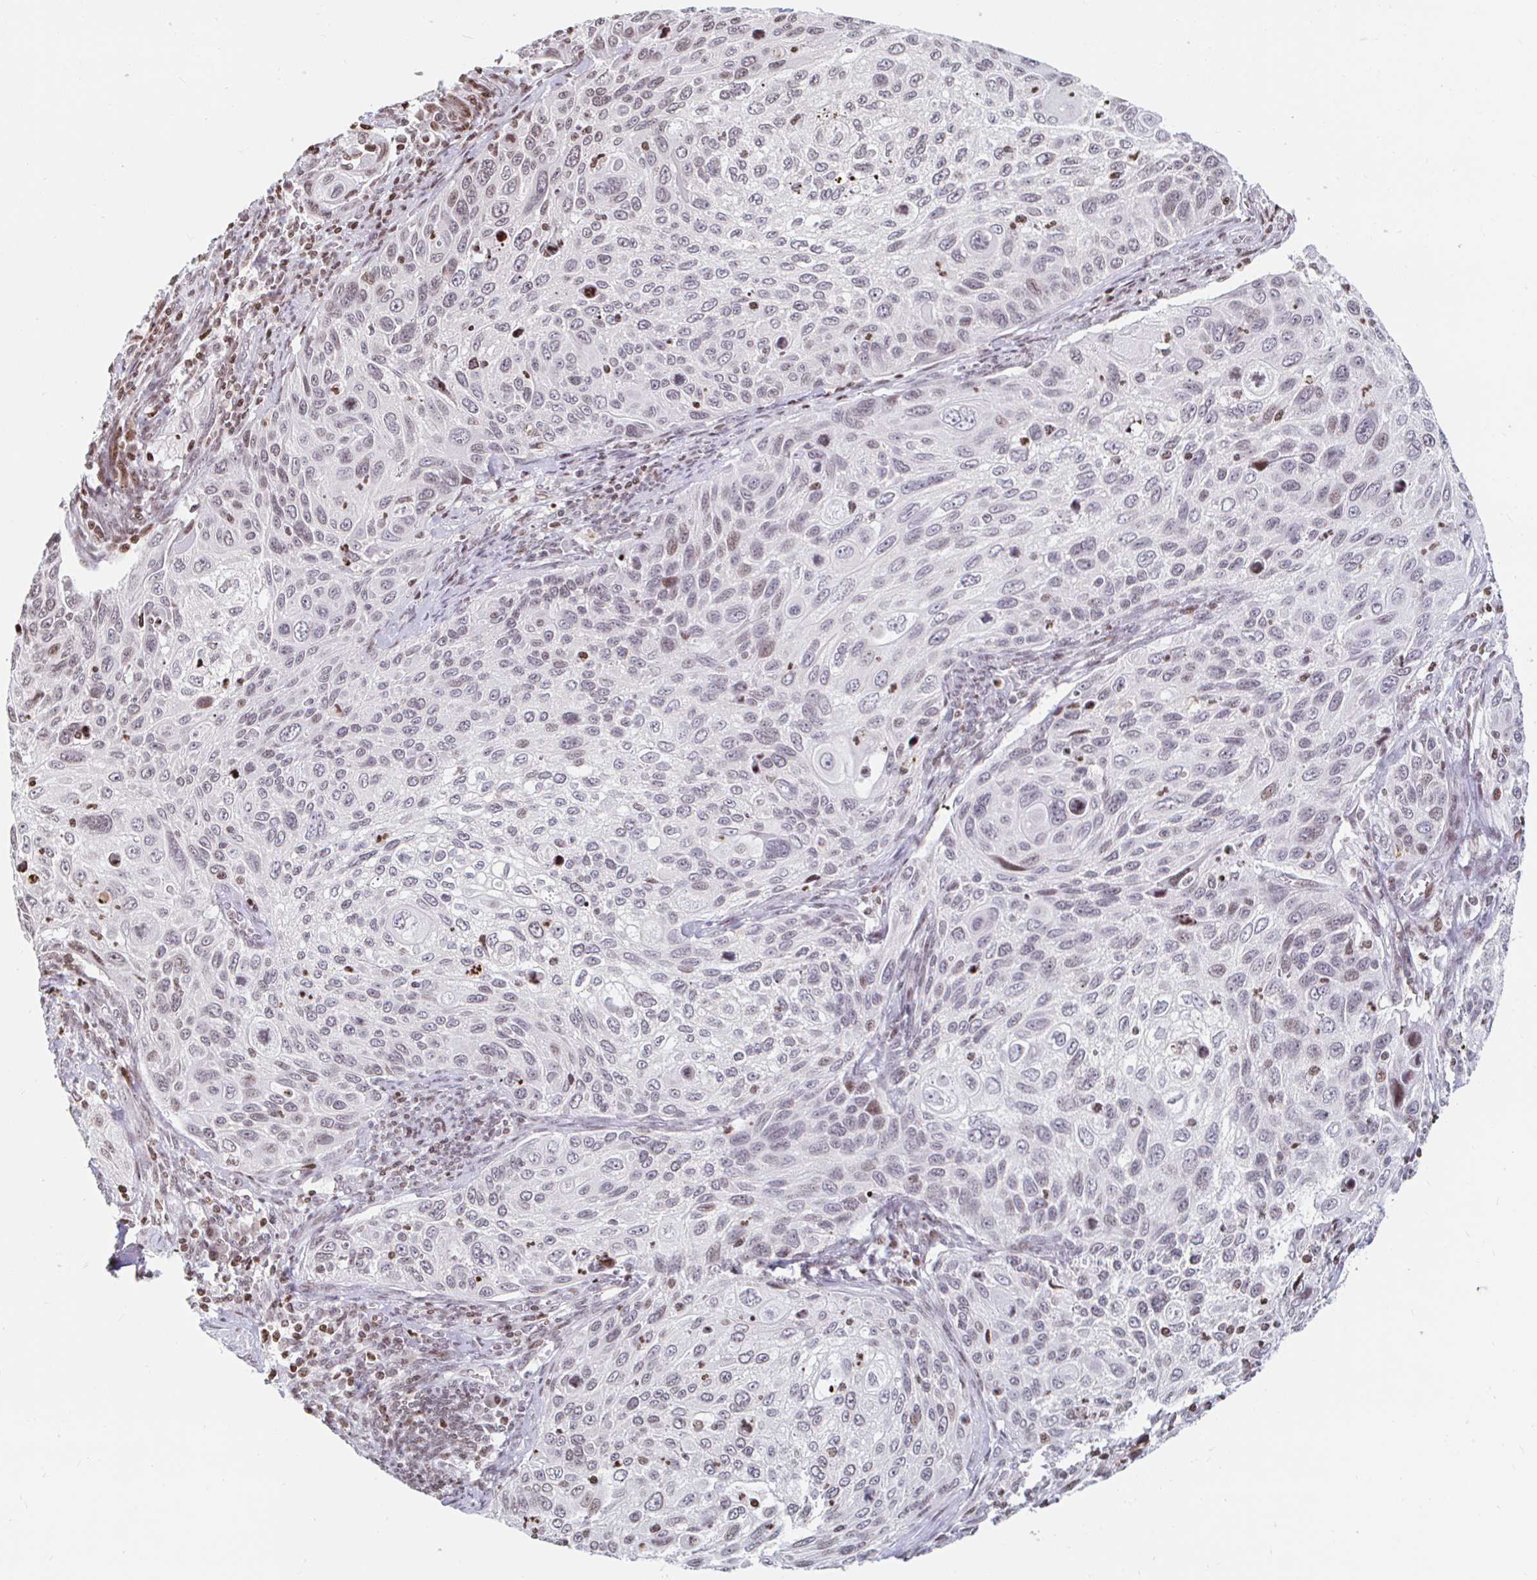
{"staining": {"intensity": "weak", "quantity": "<25%", "location": "nuclear"}, "tissue": "cervical cancer", "cell_type": "Tumor cells", "image_type": "cancer", "snomed": [{"axis": "morphology", "description": "Squamous cell carcinoma, NOS"}, {"axis": "topography", "description": "Cervix"}], "caption": "This is an immunohistochemistry photomicrograph of cervical cancer. There is no expression in tumor cells.", "gene": "HOXC10", "patient": {"sex": "female", "age": 70}}